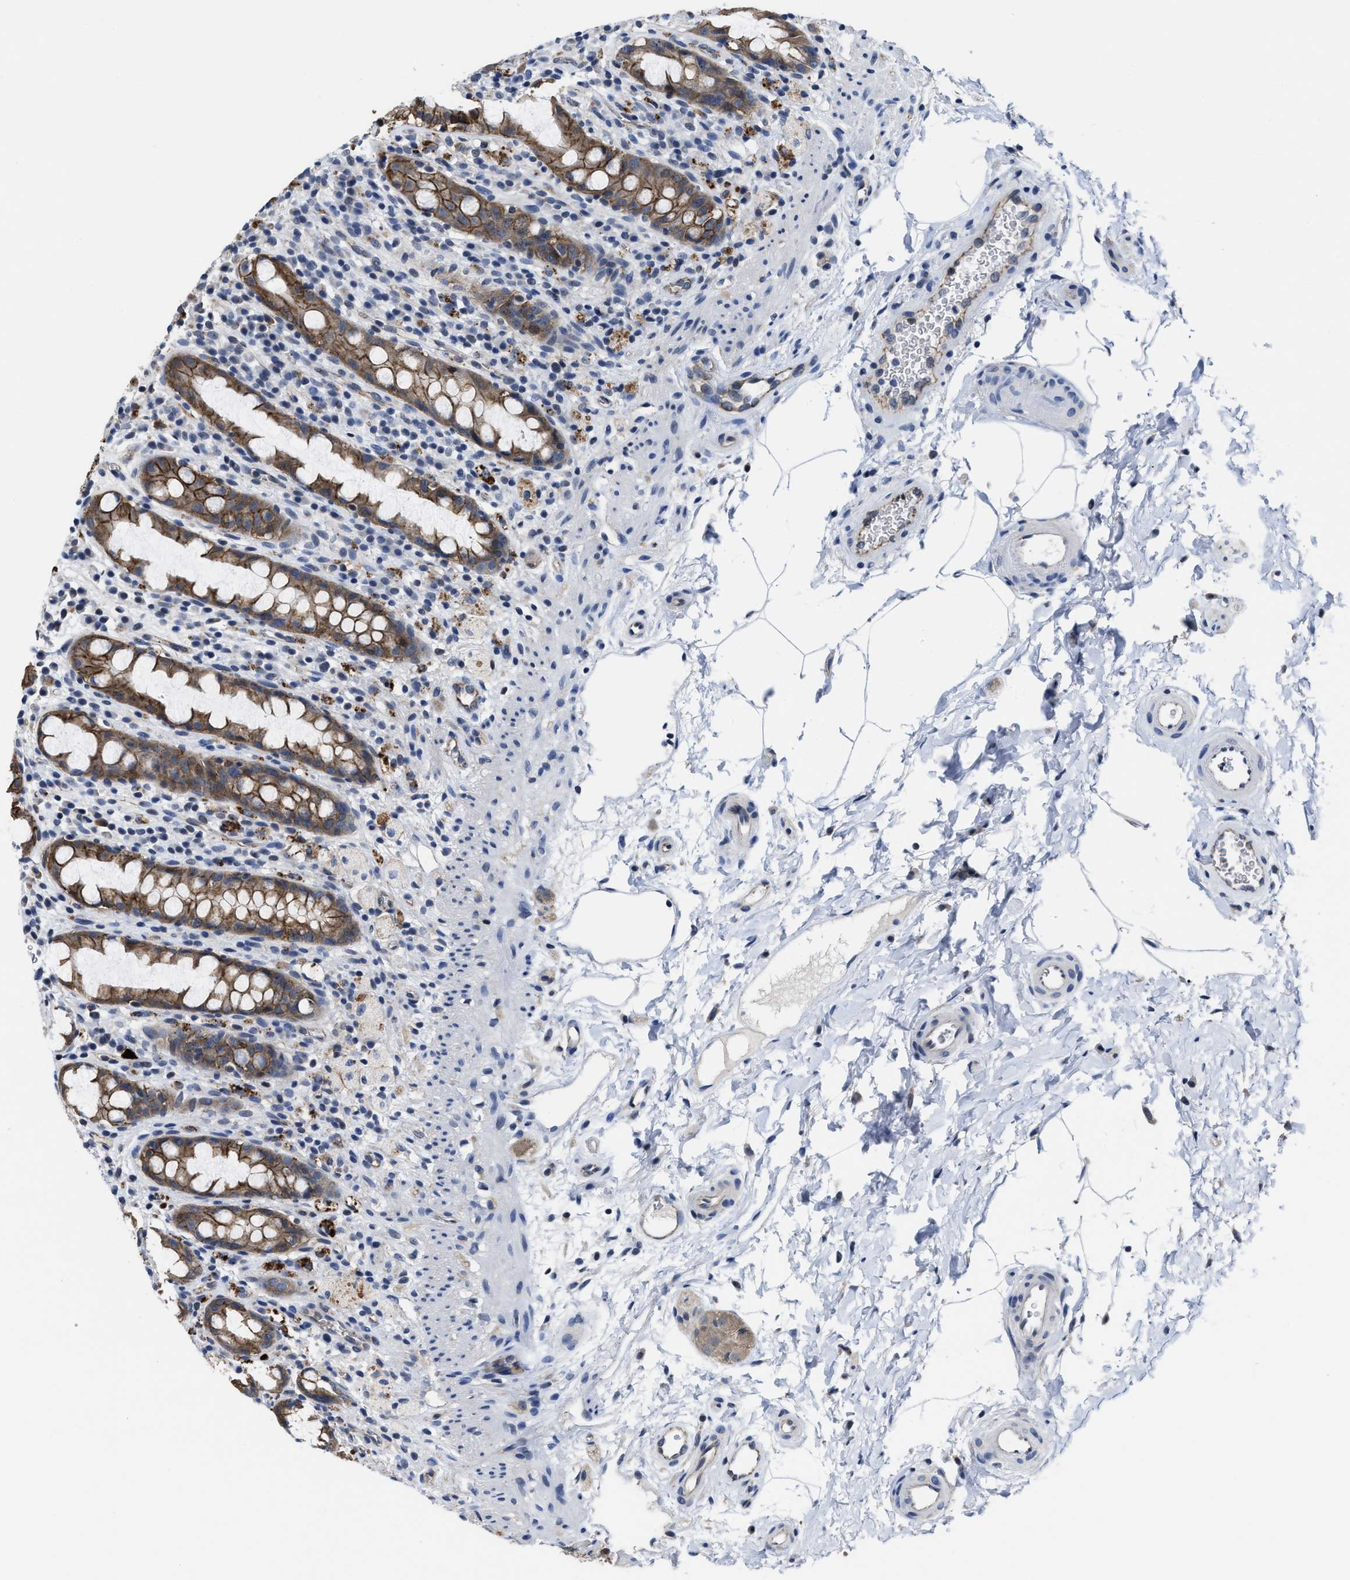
{"staining": {"intensity": "strong", "quantity": ">75%", "location": "cytoplasmic/membranous"}, "tissue": "rectum", "cell_type": "Glandular cells", "image_type": "normal", "snomed": [{"axis": "morphology", "description": "Normal tissue, NOS"}, {"axis": "topography", "description": "Rectum"}], "caption": "Immunohistochemical staining of benign rectum exhibits >75% levels of strong cytoplasmic/membranous protein staining in about >75% of glandular cells. (Brightfield microscopy of DAB IHC at high magnification).", "gene": "GHITM", "patient": {"sex": "male", "age": 44}}